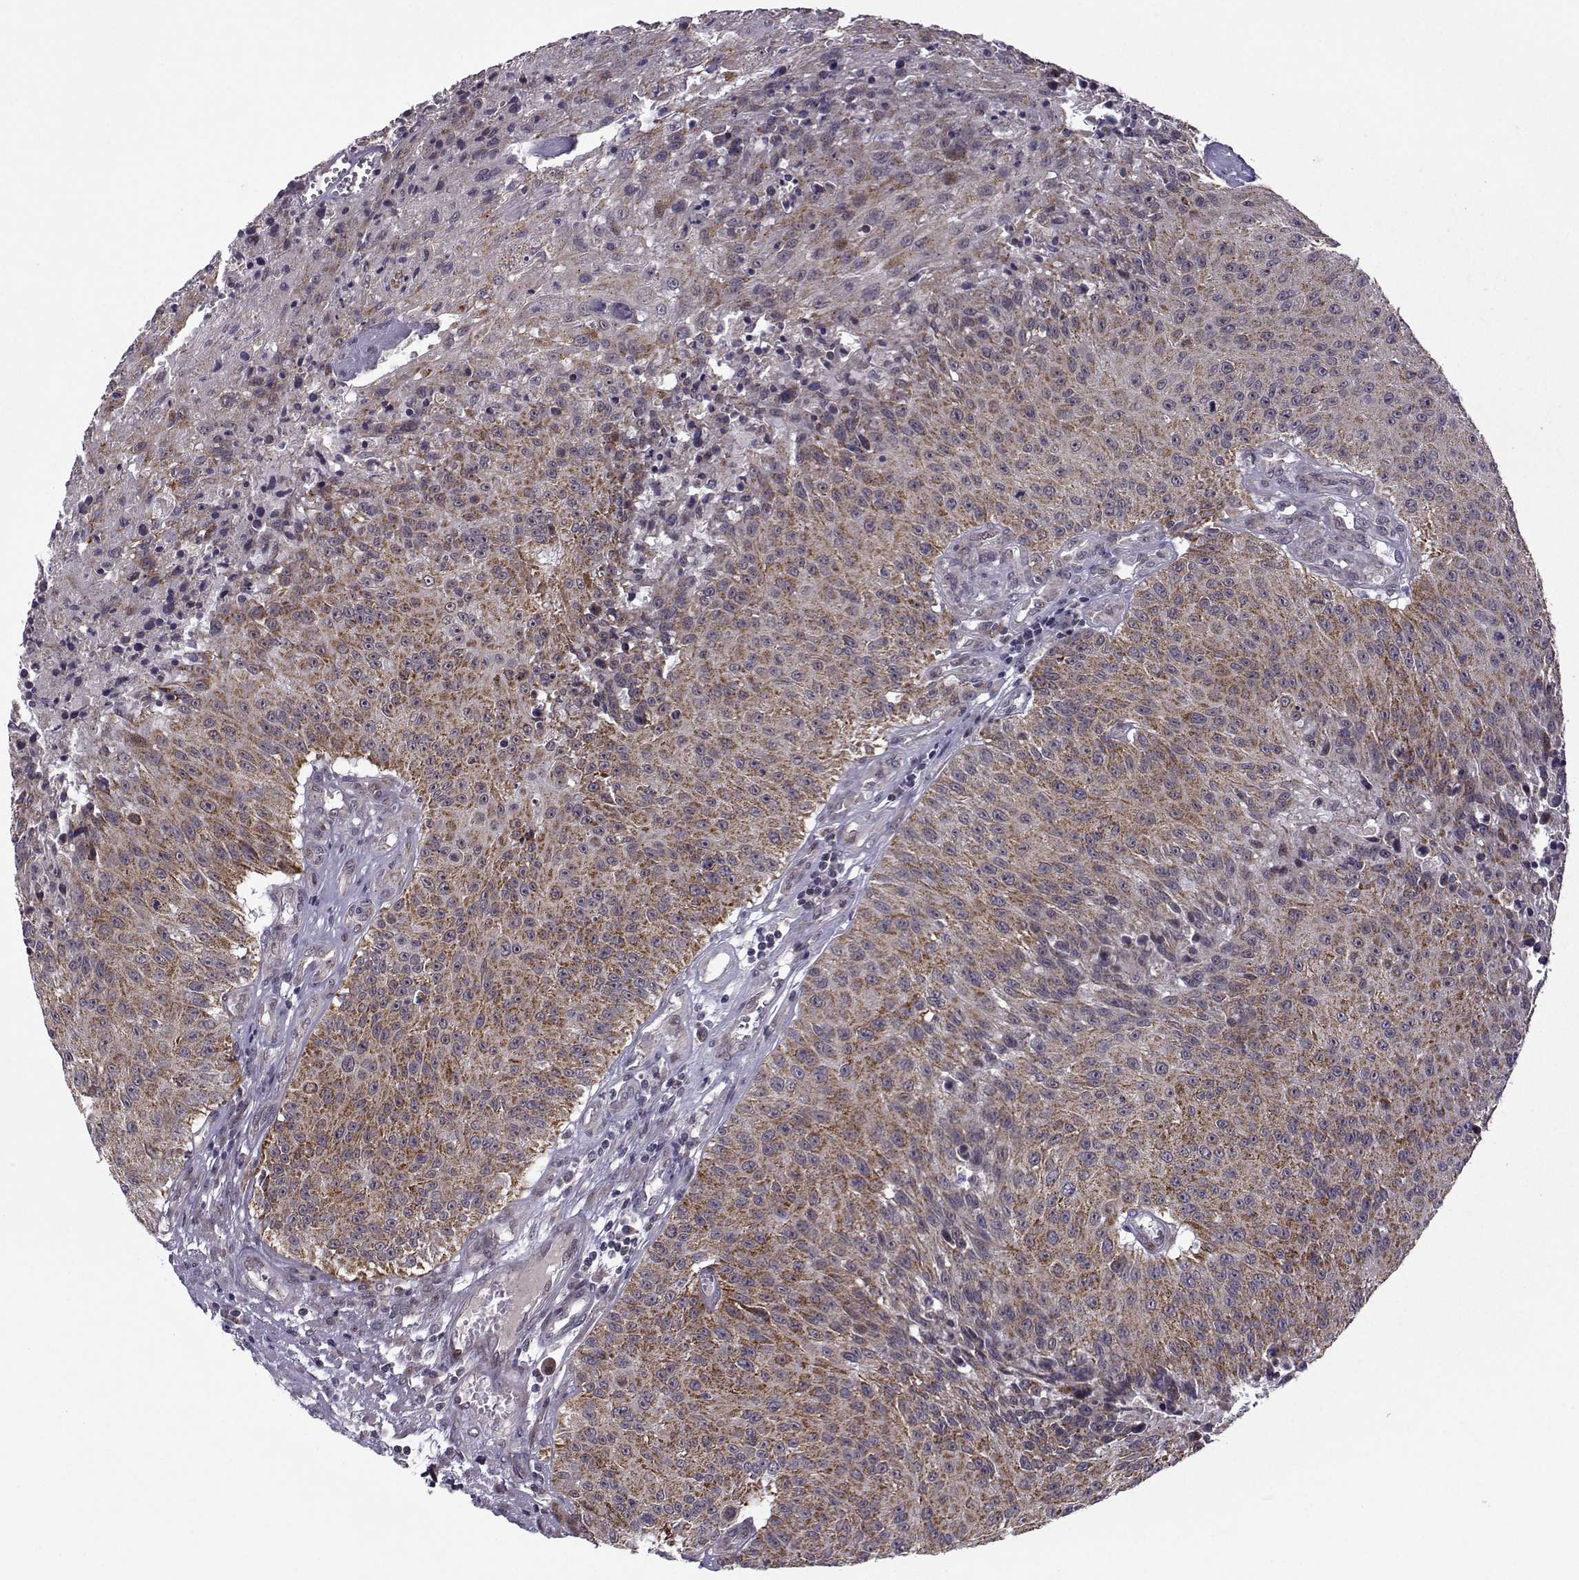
{"staining": {"intensity": "strong", "quantity": "25%-75%", "location": "cytoplasmic/membranous"}, "tissue": "urothelial cancer", "cell_type": "Tumor cells", "image_type": "cancer", "snomed": [{"axis": "morphology", "description": "Urothelial carcinoma, NOS"}, {"axis": "topography", "description": "Urinary bladder"}], "caption": "Transitional cell carcinoma stained with DAB IHC exhibits high levels of strong cytoplasmic/membranous positivity in about 25%-75% of tumor cells. Nuclei are stained in blue.", "gene": "NECAB3", "patient": {"sex": "male", "age": 55}}